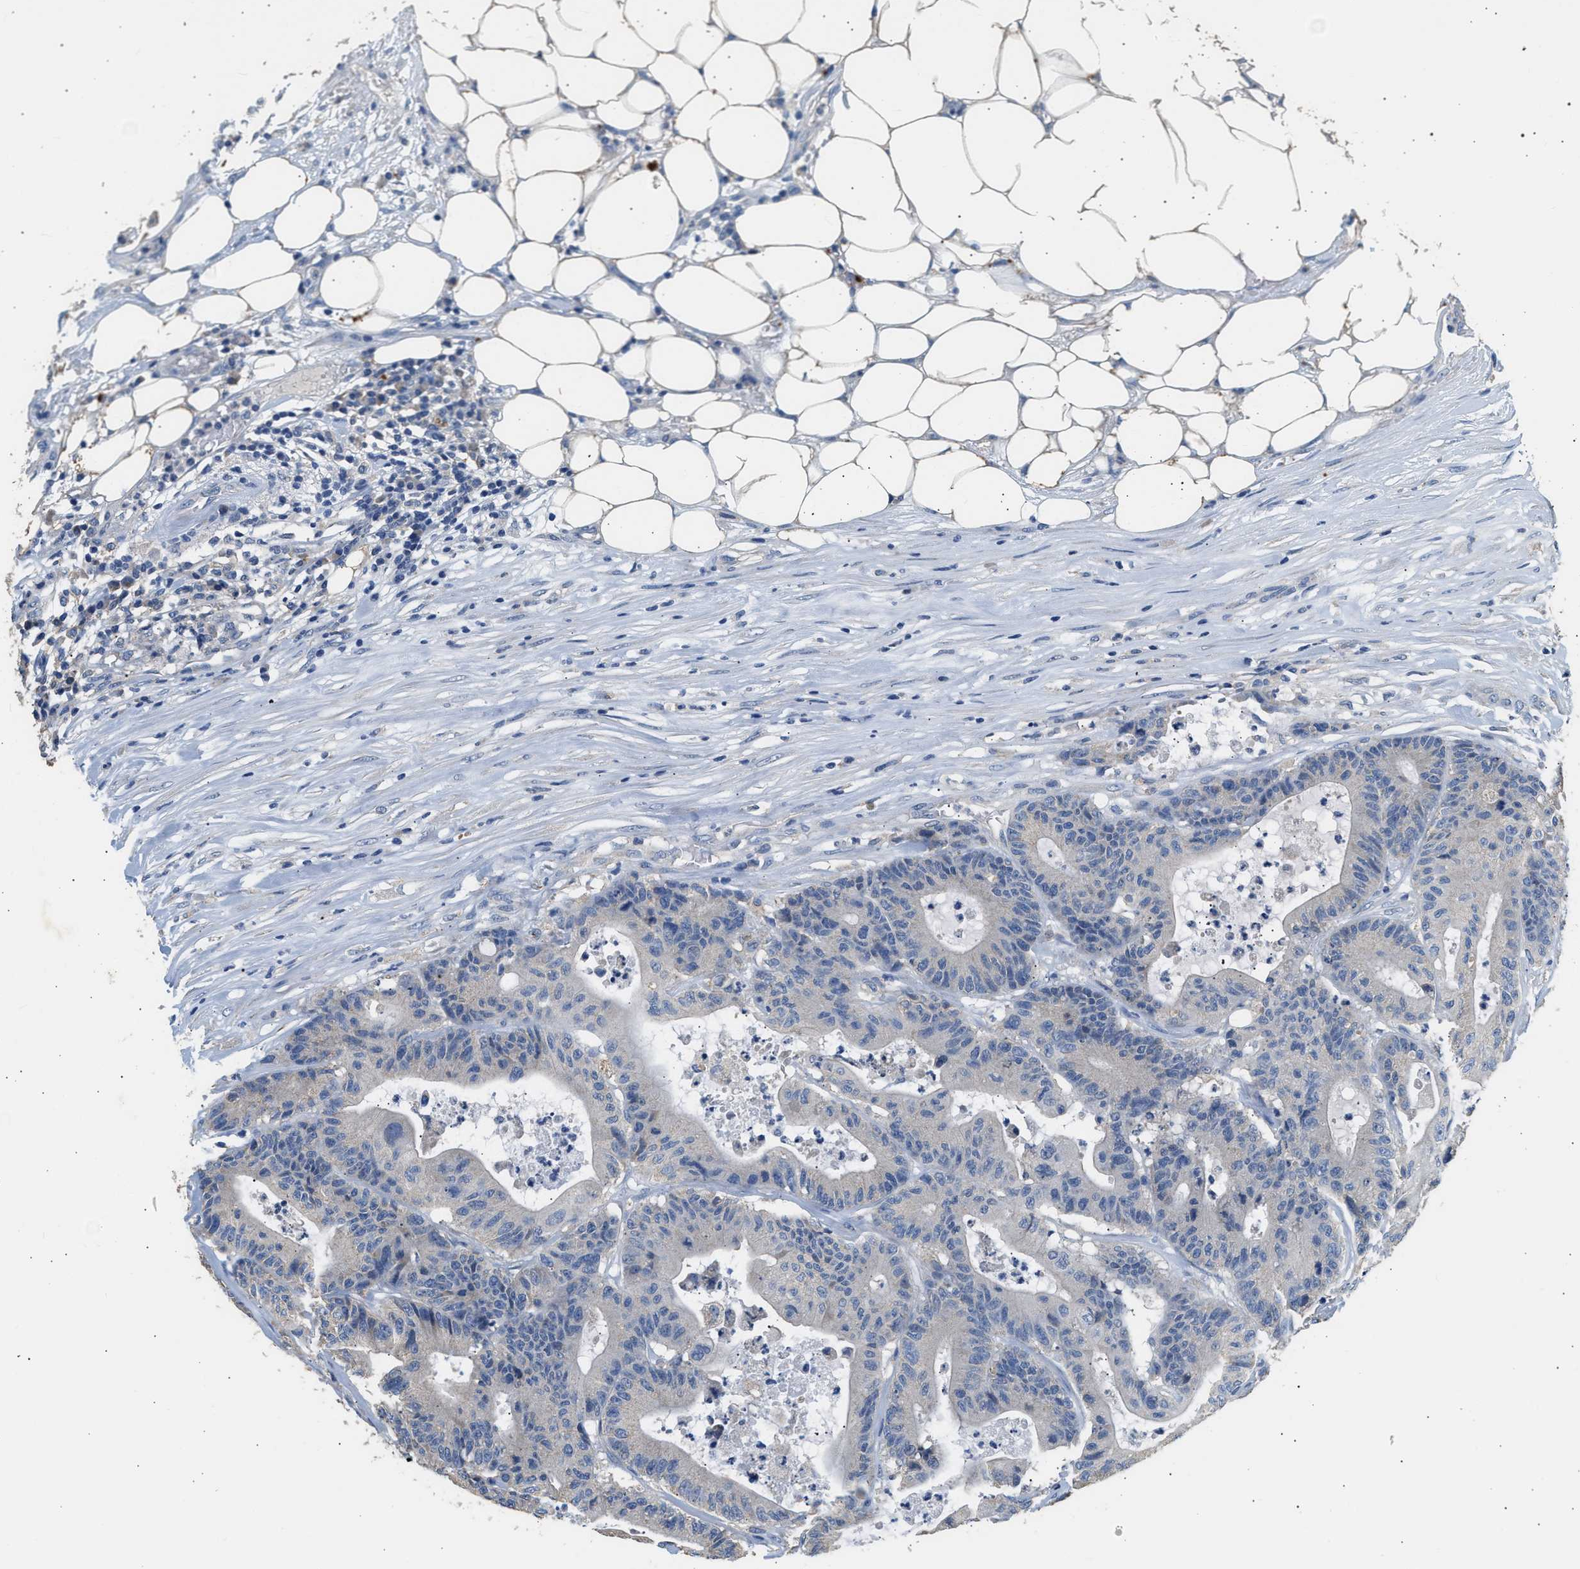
{"staining": {"intensity": "negative", "quantity": "none", "location": "none"}, "tissue": "colorectal cancer", "cell_type": "Tumor cells", "image_type": "cancer", "snomed": [{"axis": "morphology", "description": "Adenocarcinoma, NOS"}, {"axis": "topography", "description": "Colon"}], "caption": "A high-resolution histopathology image shows IHC staining of colorectal adenocarcinoma, which demonstrates no significant expression in tumor cells.", "gene": "WDR31", "patient": {"sex": "female", "age": 84}}